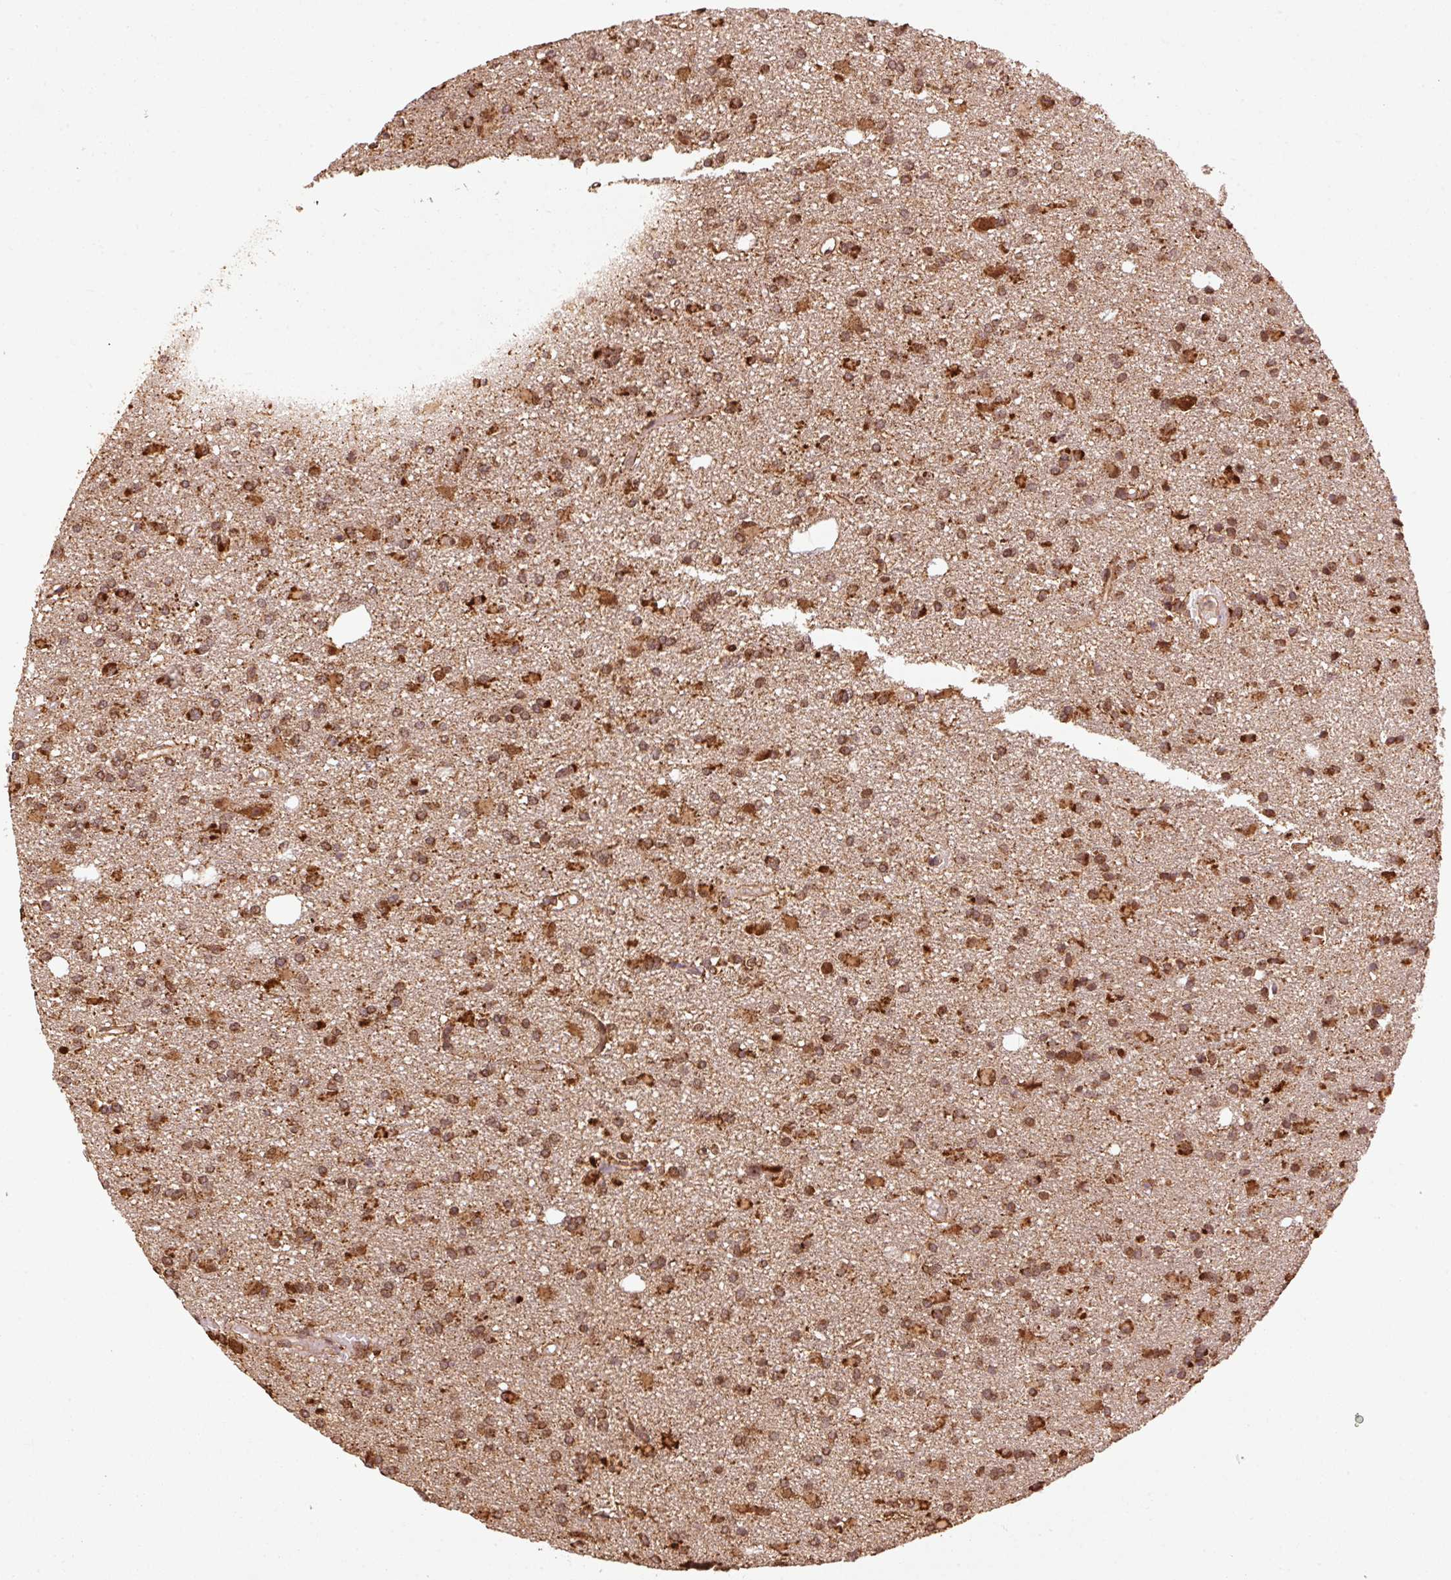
{"staining": {"intensity": "strong", "quantity": ">75%", "location": "cytoplasmic/membranous"}, "tissue": "glioma", "cell_type": "Tumor cells", "image_type": "cancer", "snomed": [{"axis": "morphology", "description": "Glioma, malignant, Low grade"}, {"axis": "topography", "description": "Brain"}], "caption": "Strong cytoplasmic/membranous staining is seen in about >75% of tumor cells in glioma. (DAB (3,3'-diaminobenzidine) IHC, brown staining for protein, blue staining for nuclei).", "gene": "MRPL16", "patient": {"sex": "male", "age": 26}}